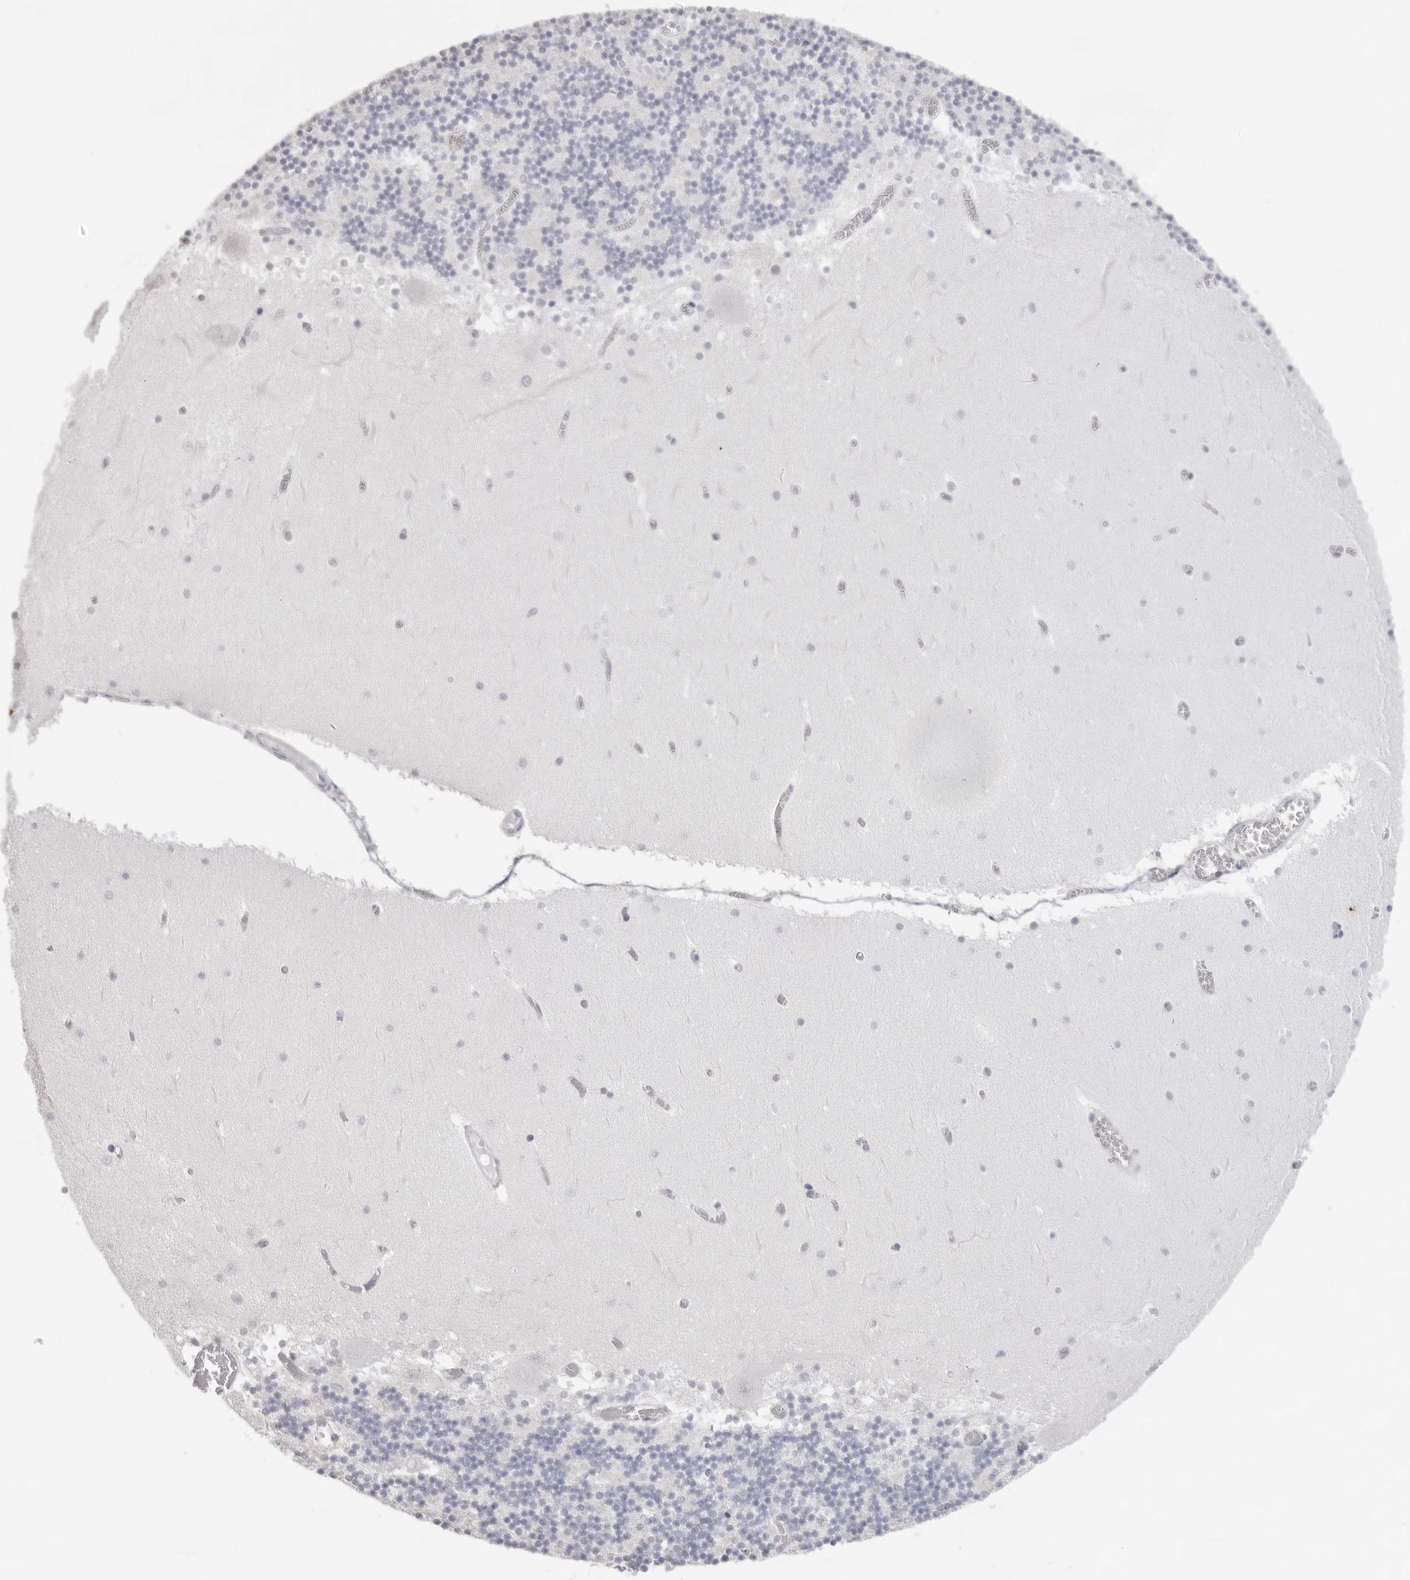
{"staining": {"intensity": "negative", "quantity": "none", "location": "none"}, "tissue": "cerebellum", "cell_type": "Cells in granular layer", "image_type": "normal", "snomed": [{"axis": "morphology", "description": "Normal tissue, NOS"}, {"axis": "topography", "description": "Cerebellum"}], "caption": "Immunohistochemistry (IHC) of normal human cerebellum demonstrates no positivity in cells in granular layer. (DAB (3,3'-diaminobenzidine) immunohistochemistry, high magnification).", "gene": "KLK12", "patient": {"sex": "female", "age": 28}}